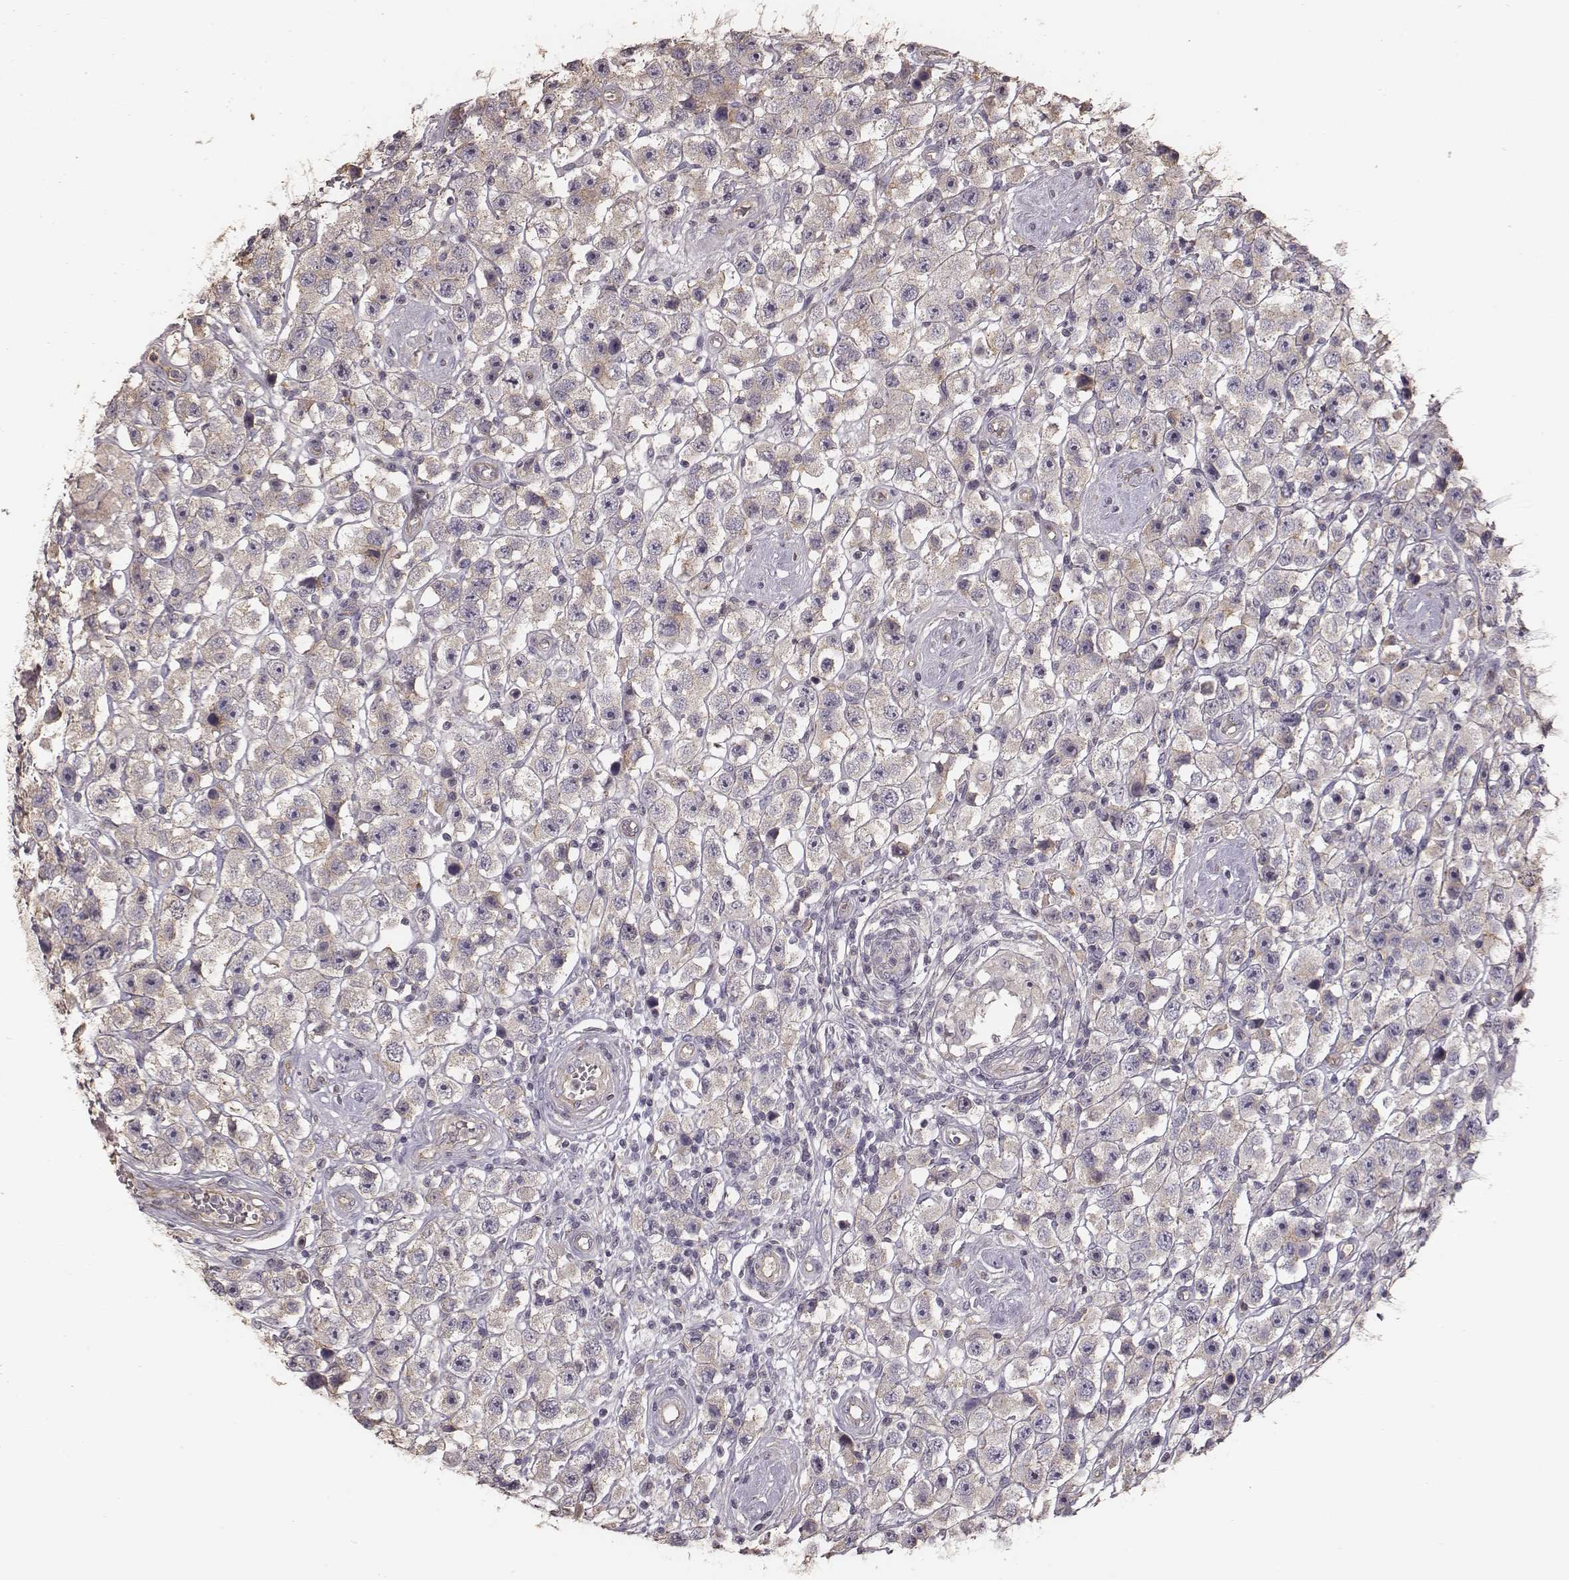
{"staining": {"intensity": "weak", "quantity": ">75%", "location": "cytoplasmic/membranous"}, "tissue": "testis cancer", "cell_type": "Tumor cells", "image_type": "cancer", "snomed": [{"axis": "morphology", "description": "Seminoma, NOS"}, {"axis": "topography", "description": "Testis"}], "caption": "This histopathology image shows immunohistochemistry (IHC) staining of testis cancer (seminoma), with low weak cytoplasmic/membranous positivity in approximately >75% of tumor cells.", "gene": "OTOGL", "patient": {"sex": "male", "age": 45}}